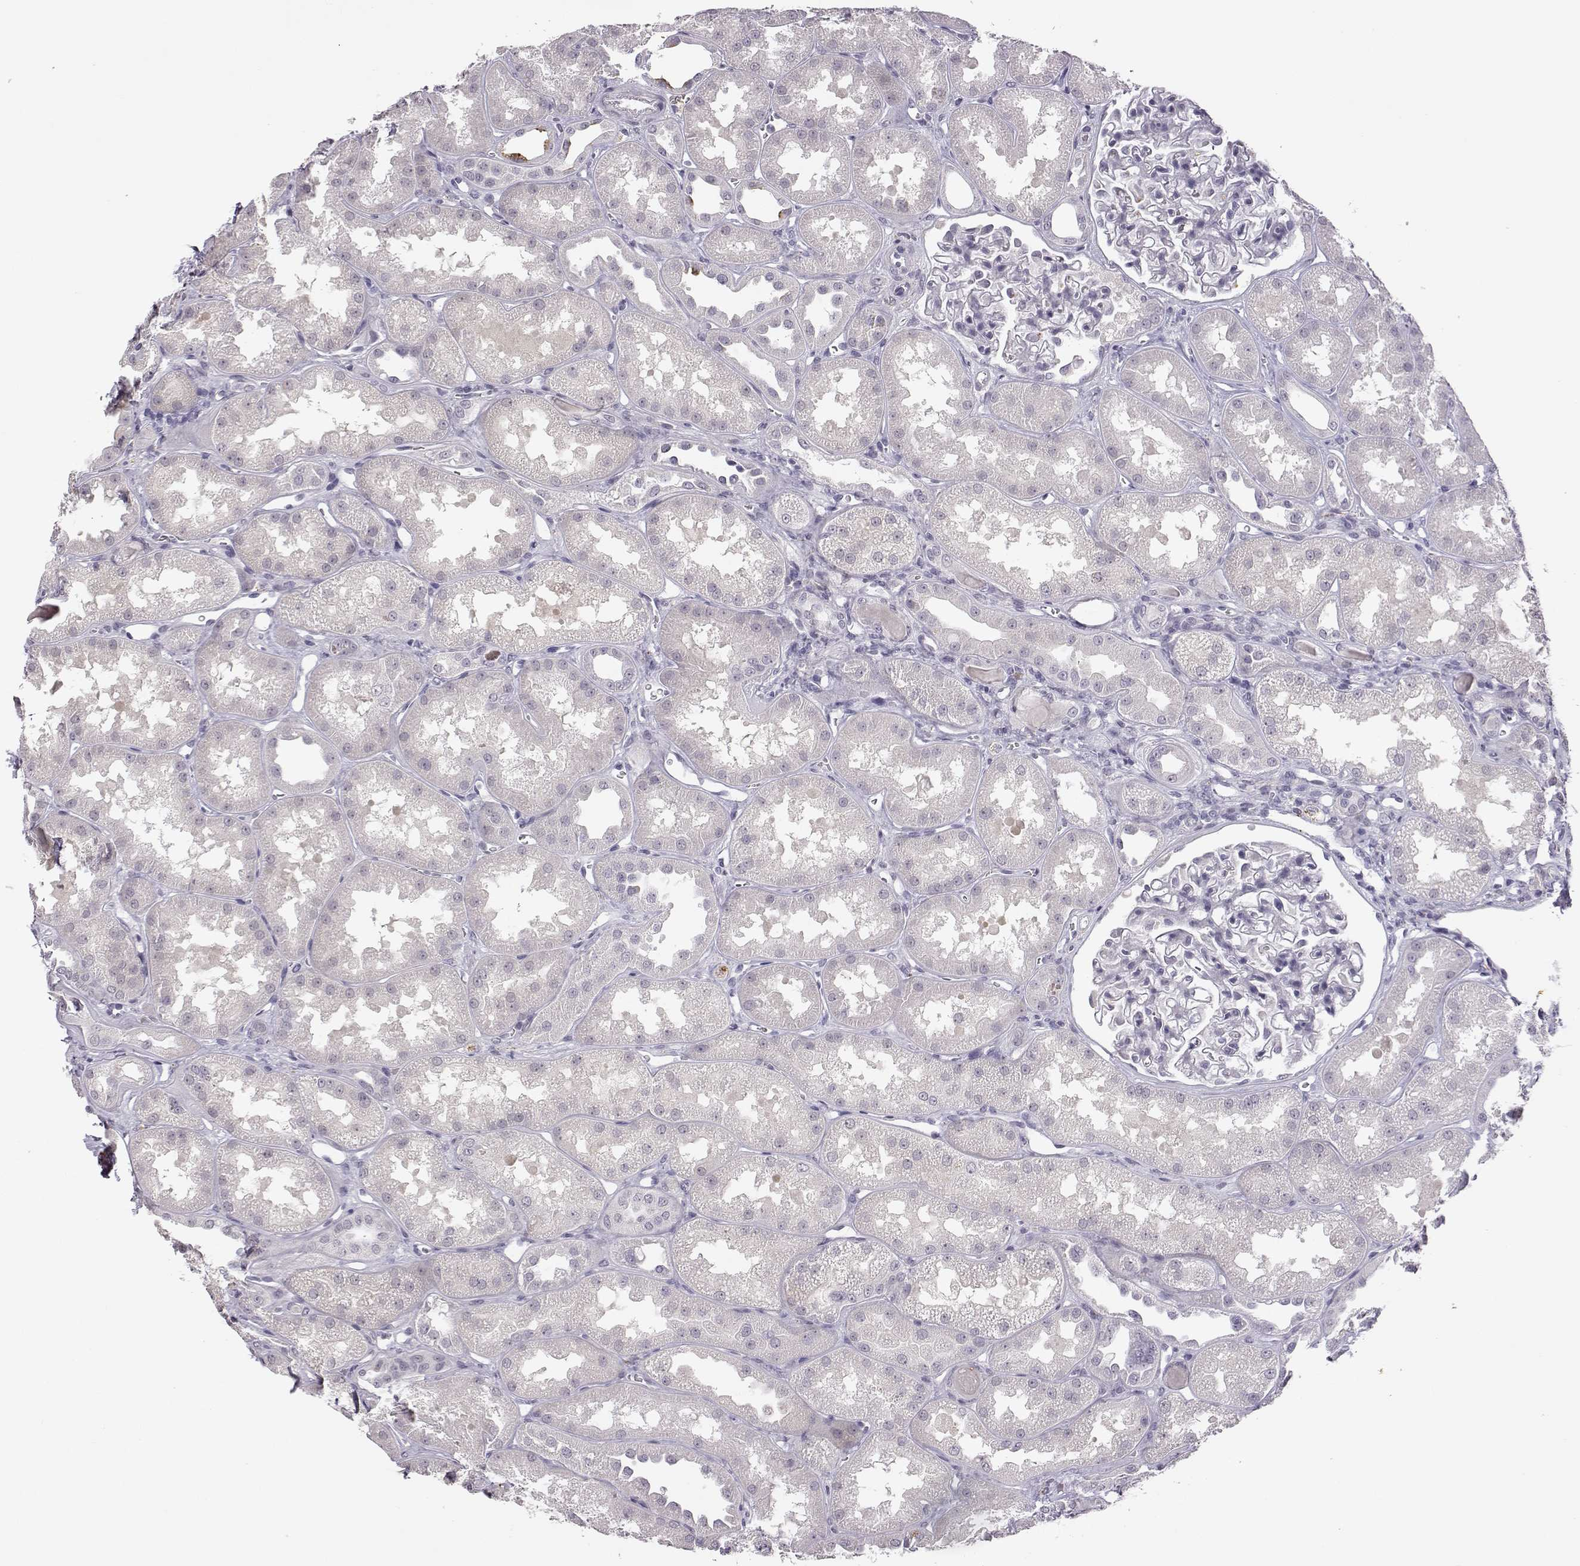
{"staining": {"intensity": "negative", "quantity": "none", "location": "none"}, "tissue": "kidney", "cell_type": "Cells in glomeruli", "image_type": "normal", "snomed": [{"axis": "morphology", "description": "Normal tissue, NOS"}, {"axis": "topography", "description": "Kidney"}], "caption": "This is a micrograph of immunohistochemistry (IHC) staining of benign kidney, which shows no expression in cells in glomeruli. (DAB (3,3'-diaminobenzidine) immunohistochemistry (IHC), high magnification).", "gene": "VGF", "patient": {"sex": "male", "age": 61}}